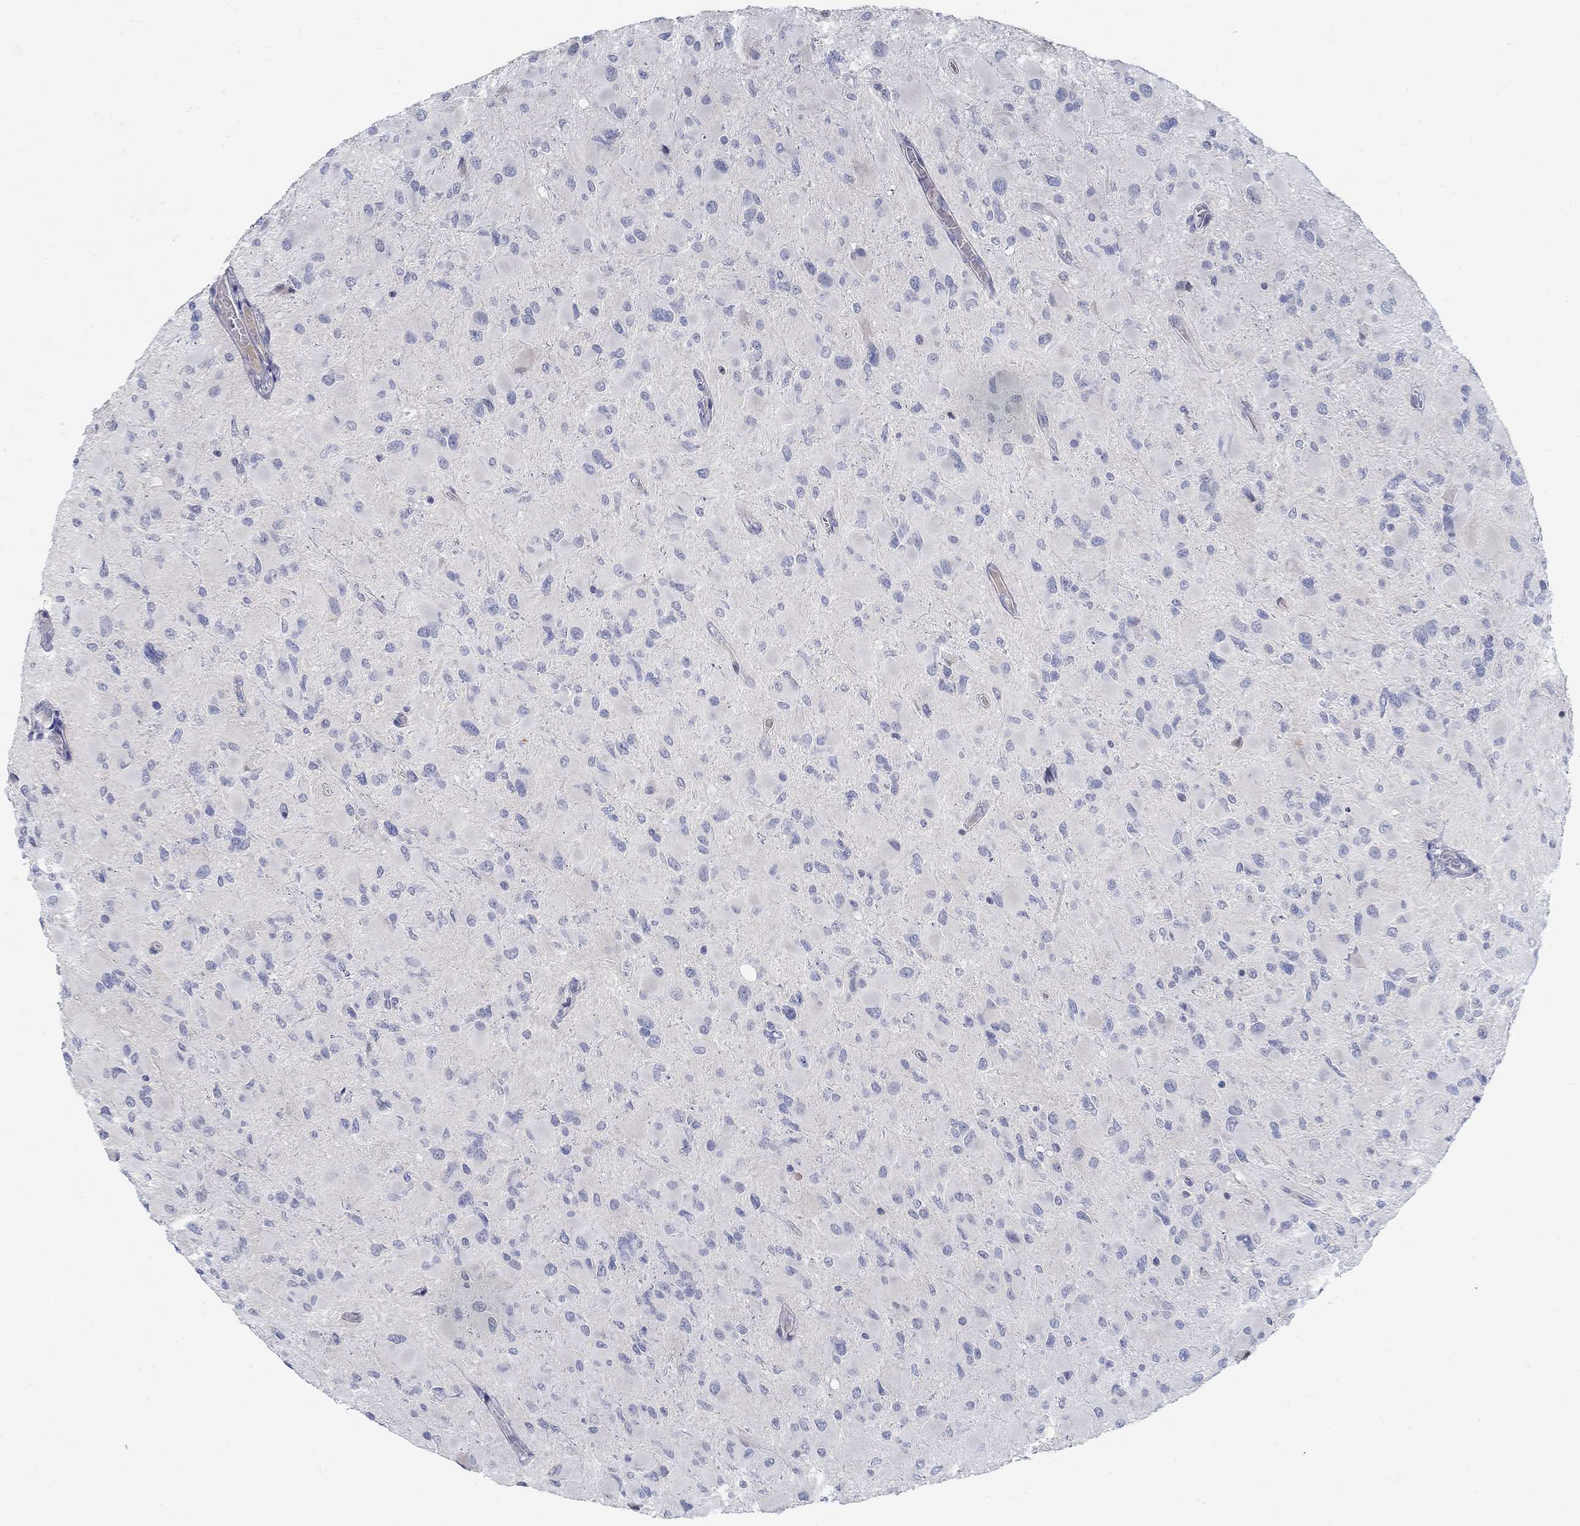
{"staining": {"intensity": "negative", "quantity": "none", "location": "none"}, "tissue": "glioma", "cell_type": "Tumor cells", "image_type": "cancer", "snomed": [{"axis": "morphology", "description": "Glioma, malignant, High grade"}, {"axis": "topography", "description": "Cerebral cortex"}], "caption": "Tumor cells show no significant protein positivity in high-grade glioma (malignant).", "gene": "ANO7", "patient": {"sex": "female", "age": 36}}